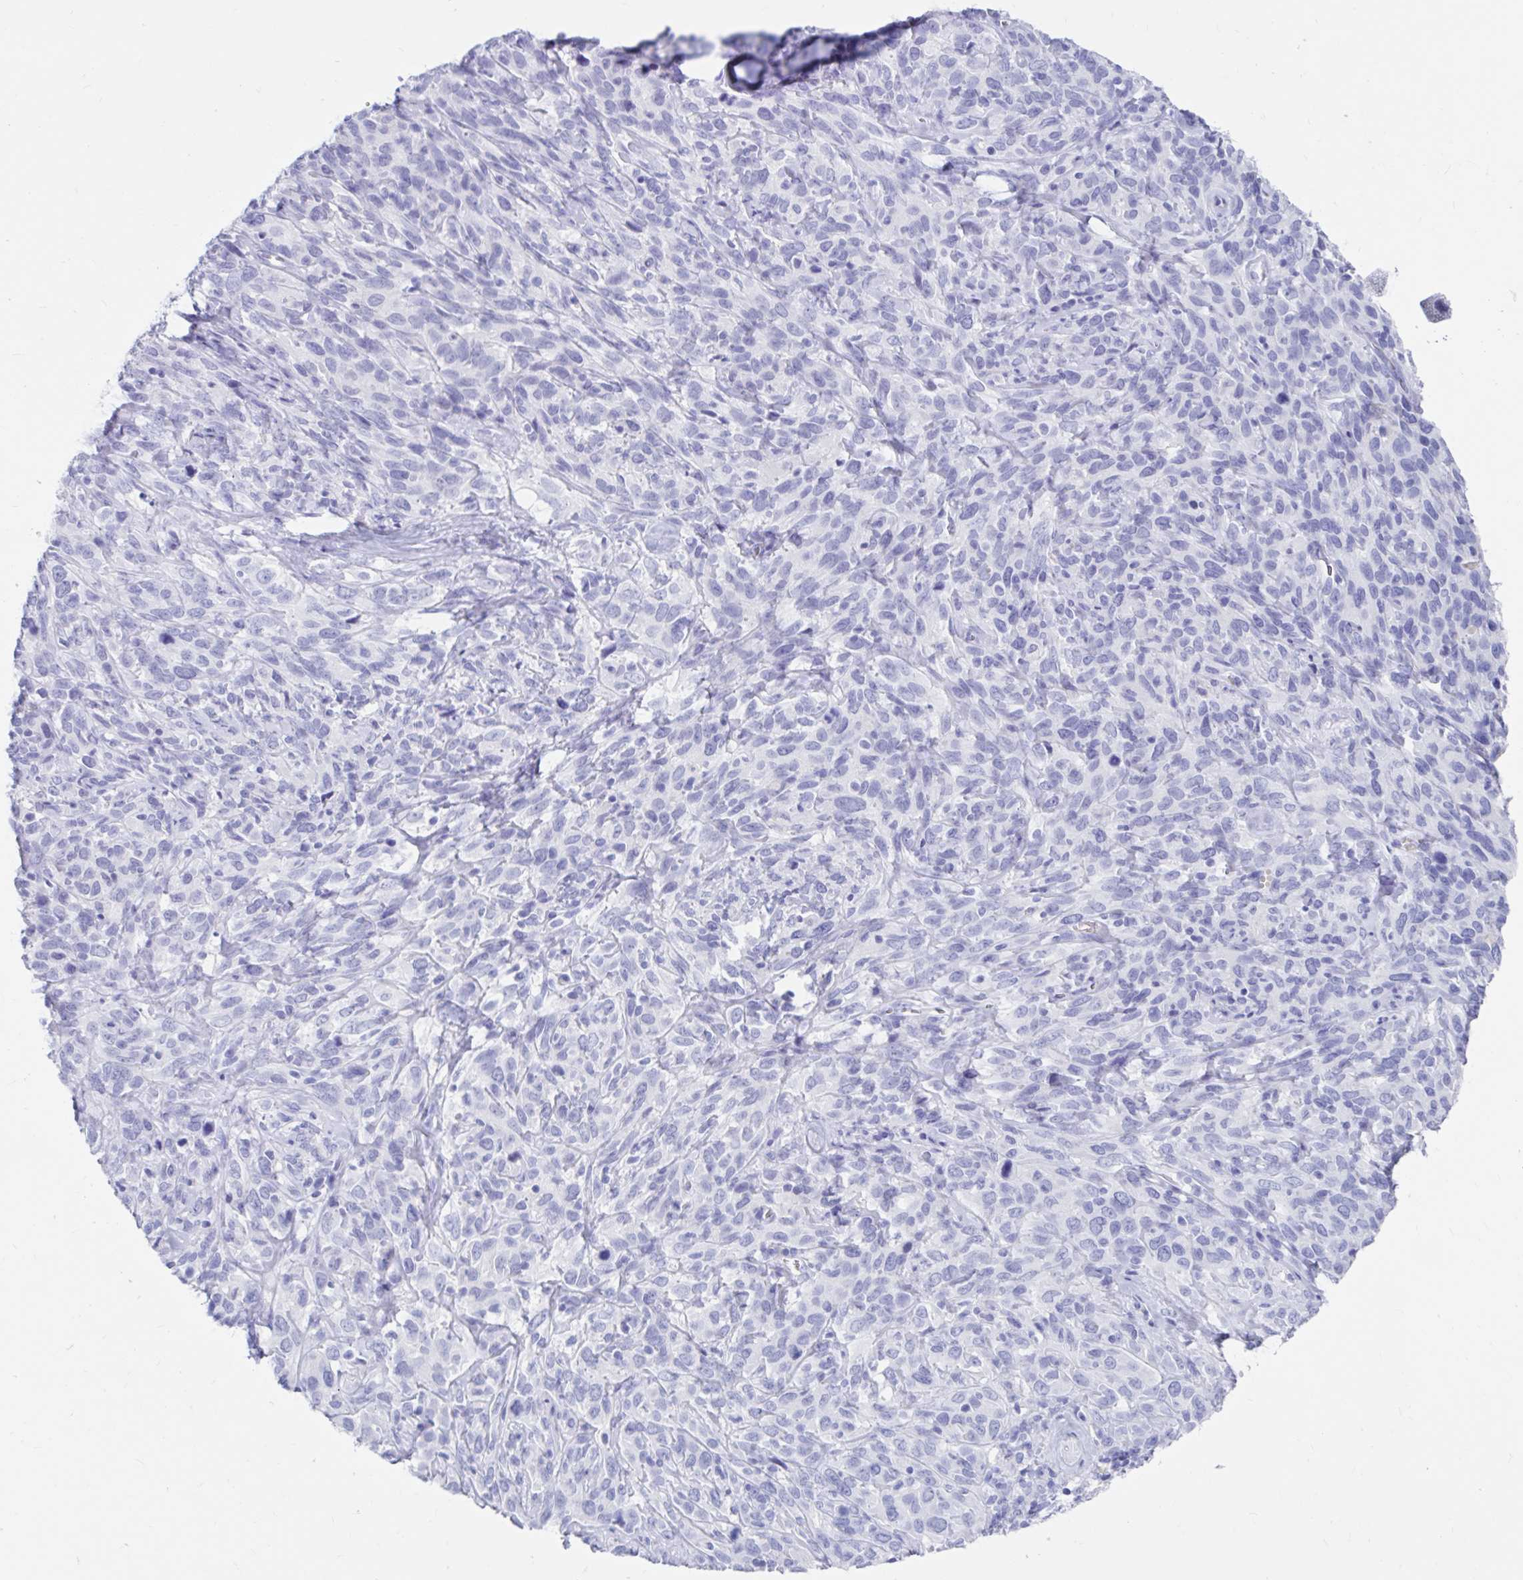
{"staining": {"intensity": "negative", "quantity": "none", "location": "none"}, "tissue": "cervical cancer", "cell_type": "Tumor cells", "image_type": "cancer", "snomed": [{"axis": "morphology", "description": "Normal tissue, NOS"}, {"axis": "morphology", "description": "Squamous cell carcinoma, NOS"}, {"axis": "topography", "description": "Cervix"}], "caption": "Immunohistochemistry (IHC) image of neoplastic tissue: human cervical squamous cell carcinoma stained with DAB exhibits no significant protein positivity in tumor cells.", "gene": "DPEP3", "patient": {"sex": "female", "age": 51}}